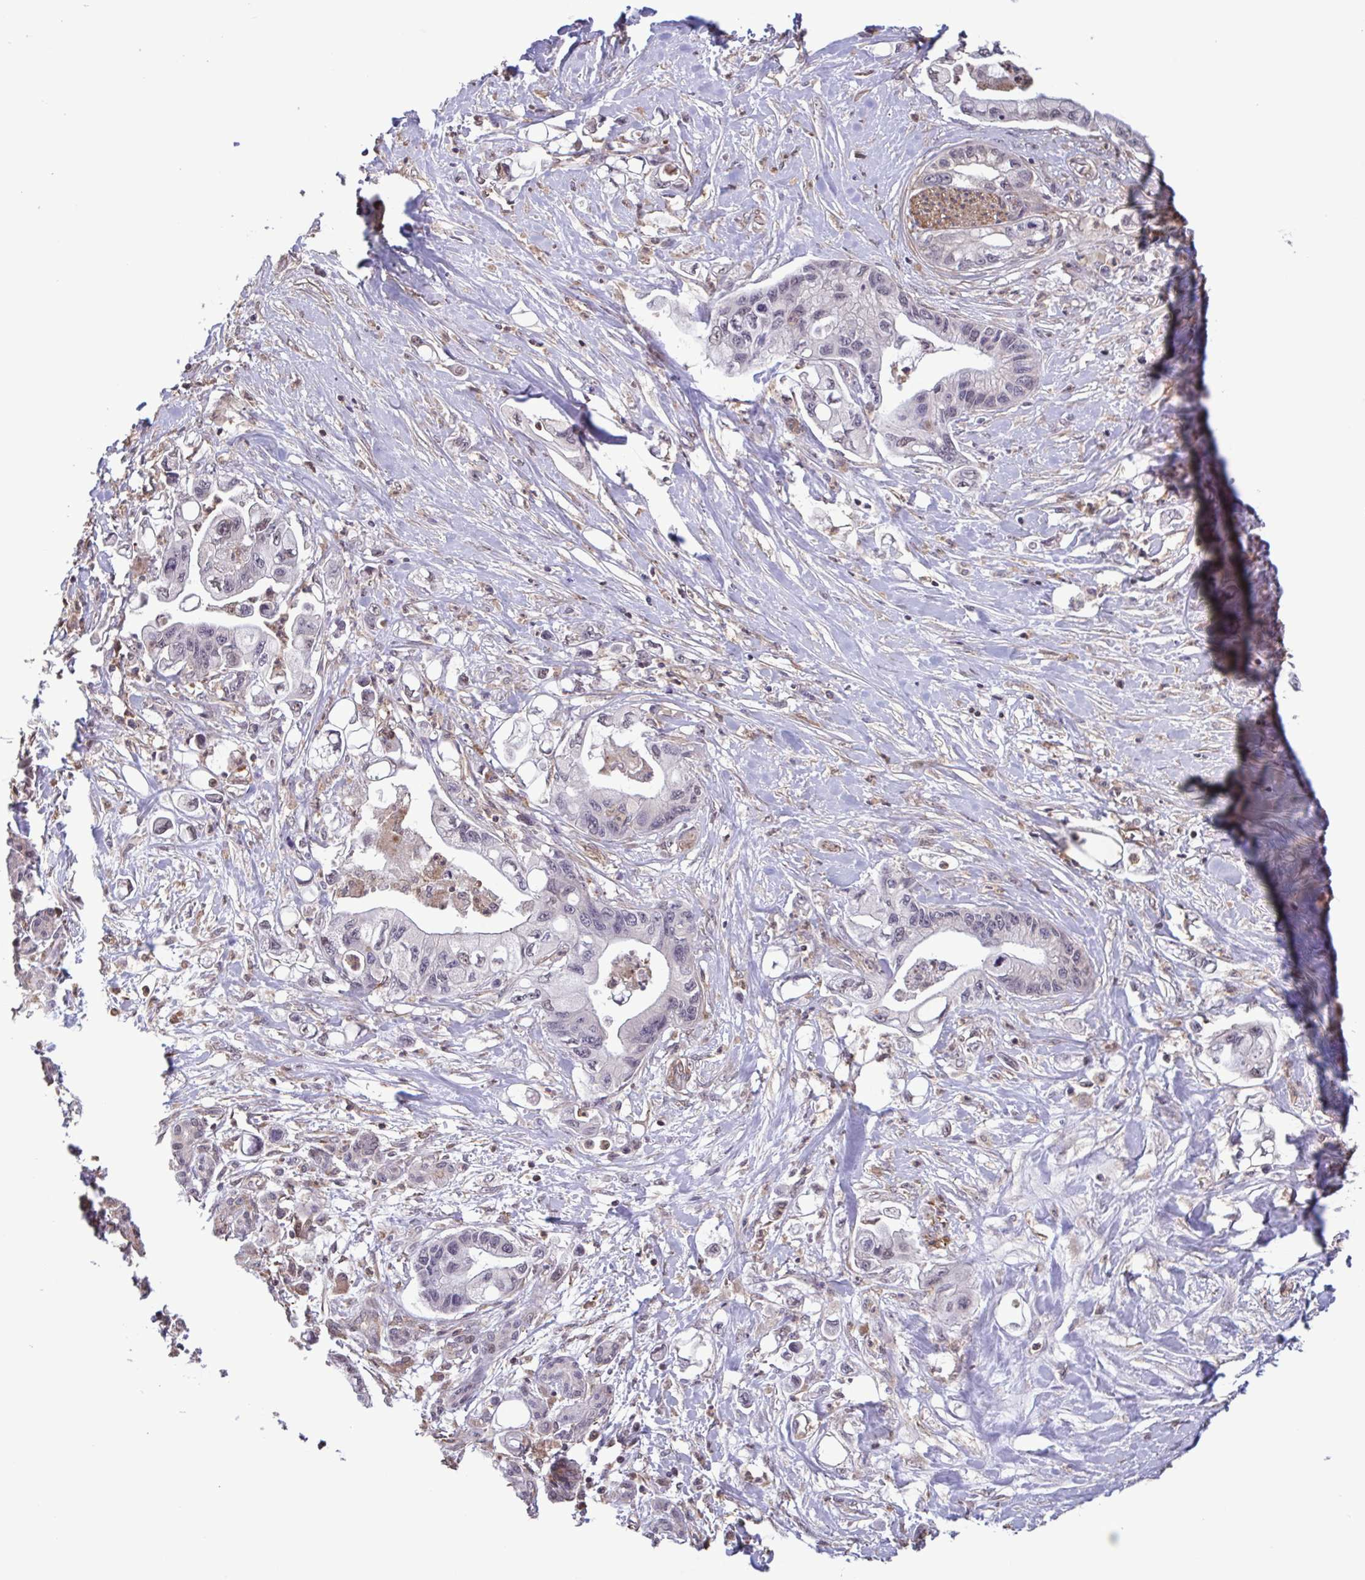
{"staining": {"intensity": "negative", "quantity": "none", "location": "none"}, "tissue": "pancreatic cancer", "cell_type": "Tumor cells", "image_type": "cancer", "snomed": [{"axis": "morphology", "description": "Adenocarcinoma, NOS"}, {"axis": "topography", "description": "Pancreas"}], "caption": "Human pancreatic cancer stained for a protein using immunohistochemistry demonstrates no staining in tumor cells.", "gene": "ZNF200", "patient": {"sex": "male", "age": 61}}